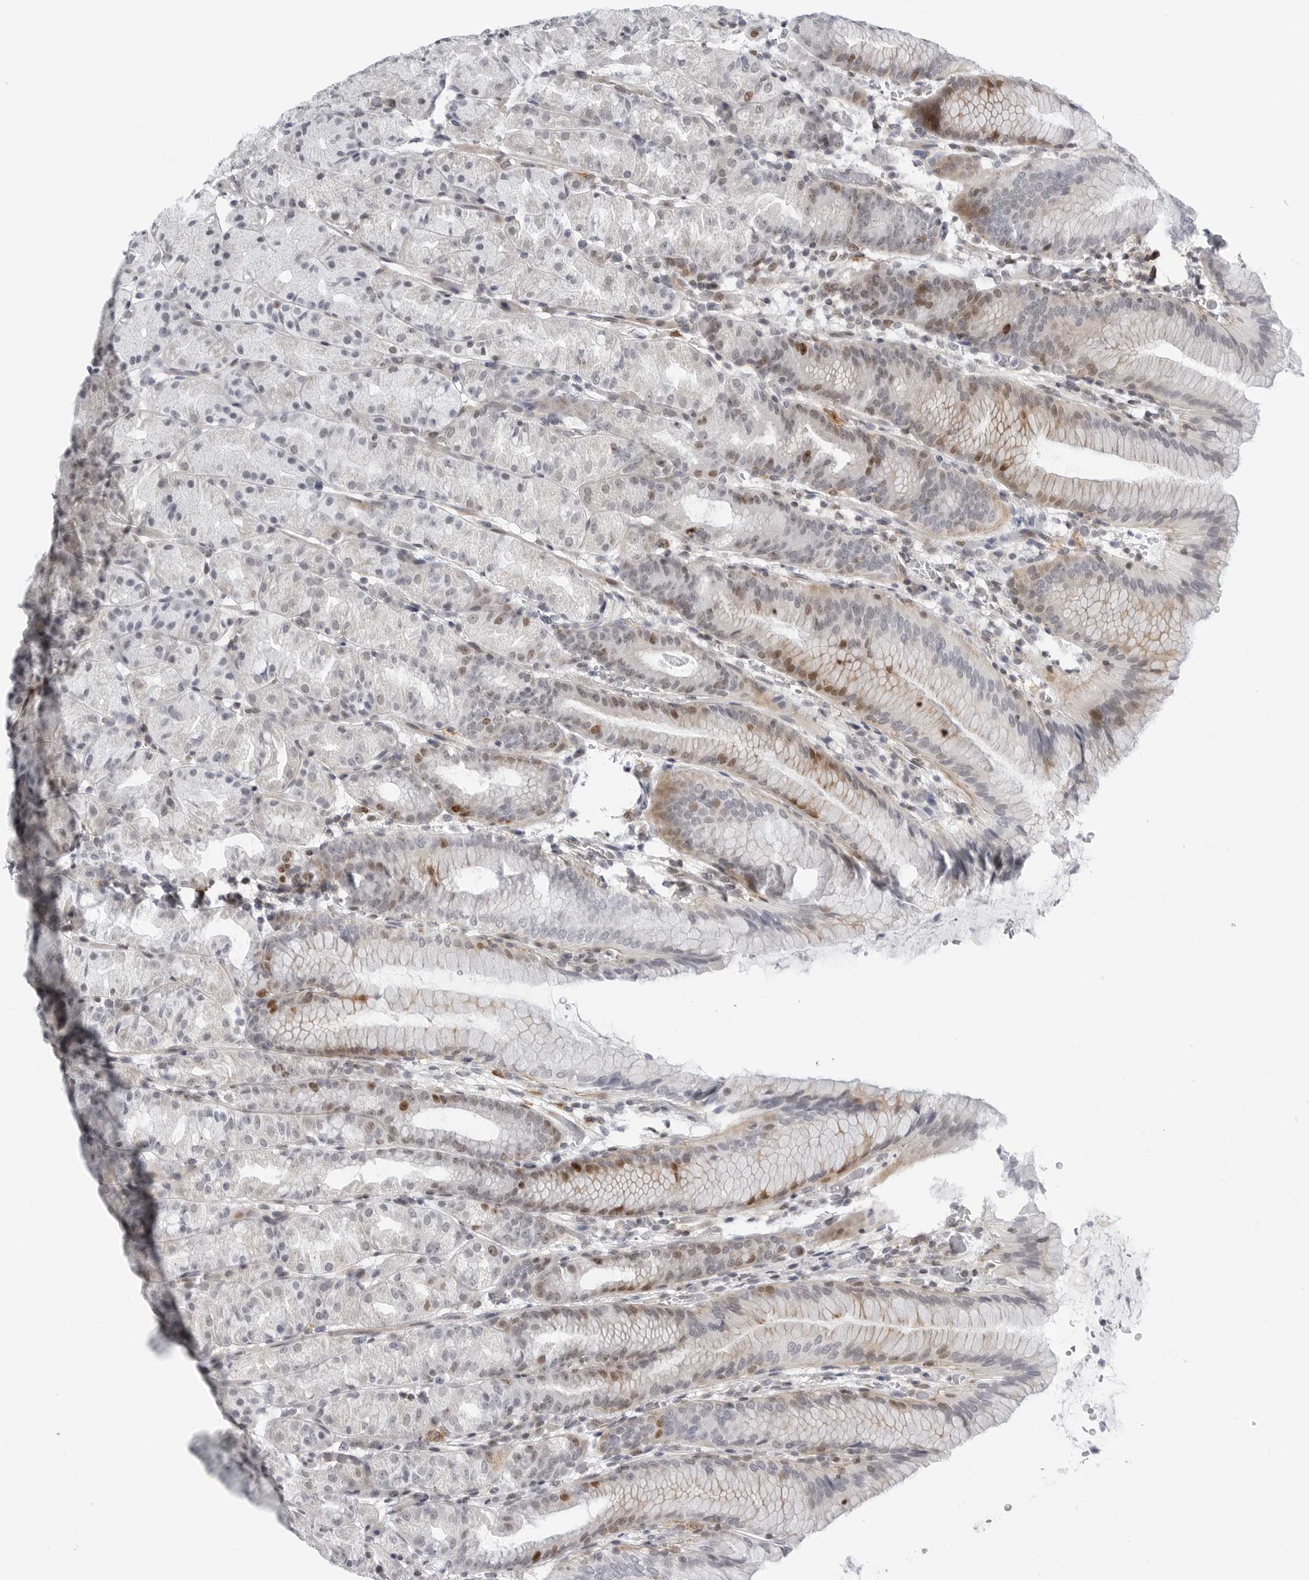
{"staining": {"intensity": "moderate", "quantity": "<25%", "location": "cytoplasmic/membranous,nuclear"}, "tissue": "stomach", "cell_type": "Glandular cells", "image_type": "normal", "snomed": [{"axis": "morphology", "description": "Normal tissue, NOS"}, {"axis": "topography", "description": "Stomach, upper"}], "caption": "Immunohistochemistry of normal stomach shows low levels of moderate cytoplasmic/membranous,nuclear expression in about <25% of glandular cells.", "gene": "FAM135B", "patient": {"sex": "male", "age": 48}}